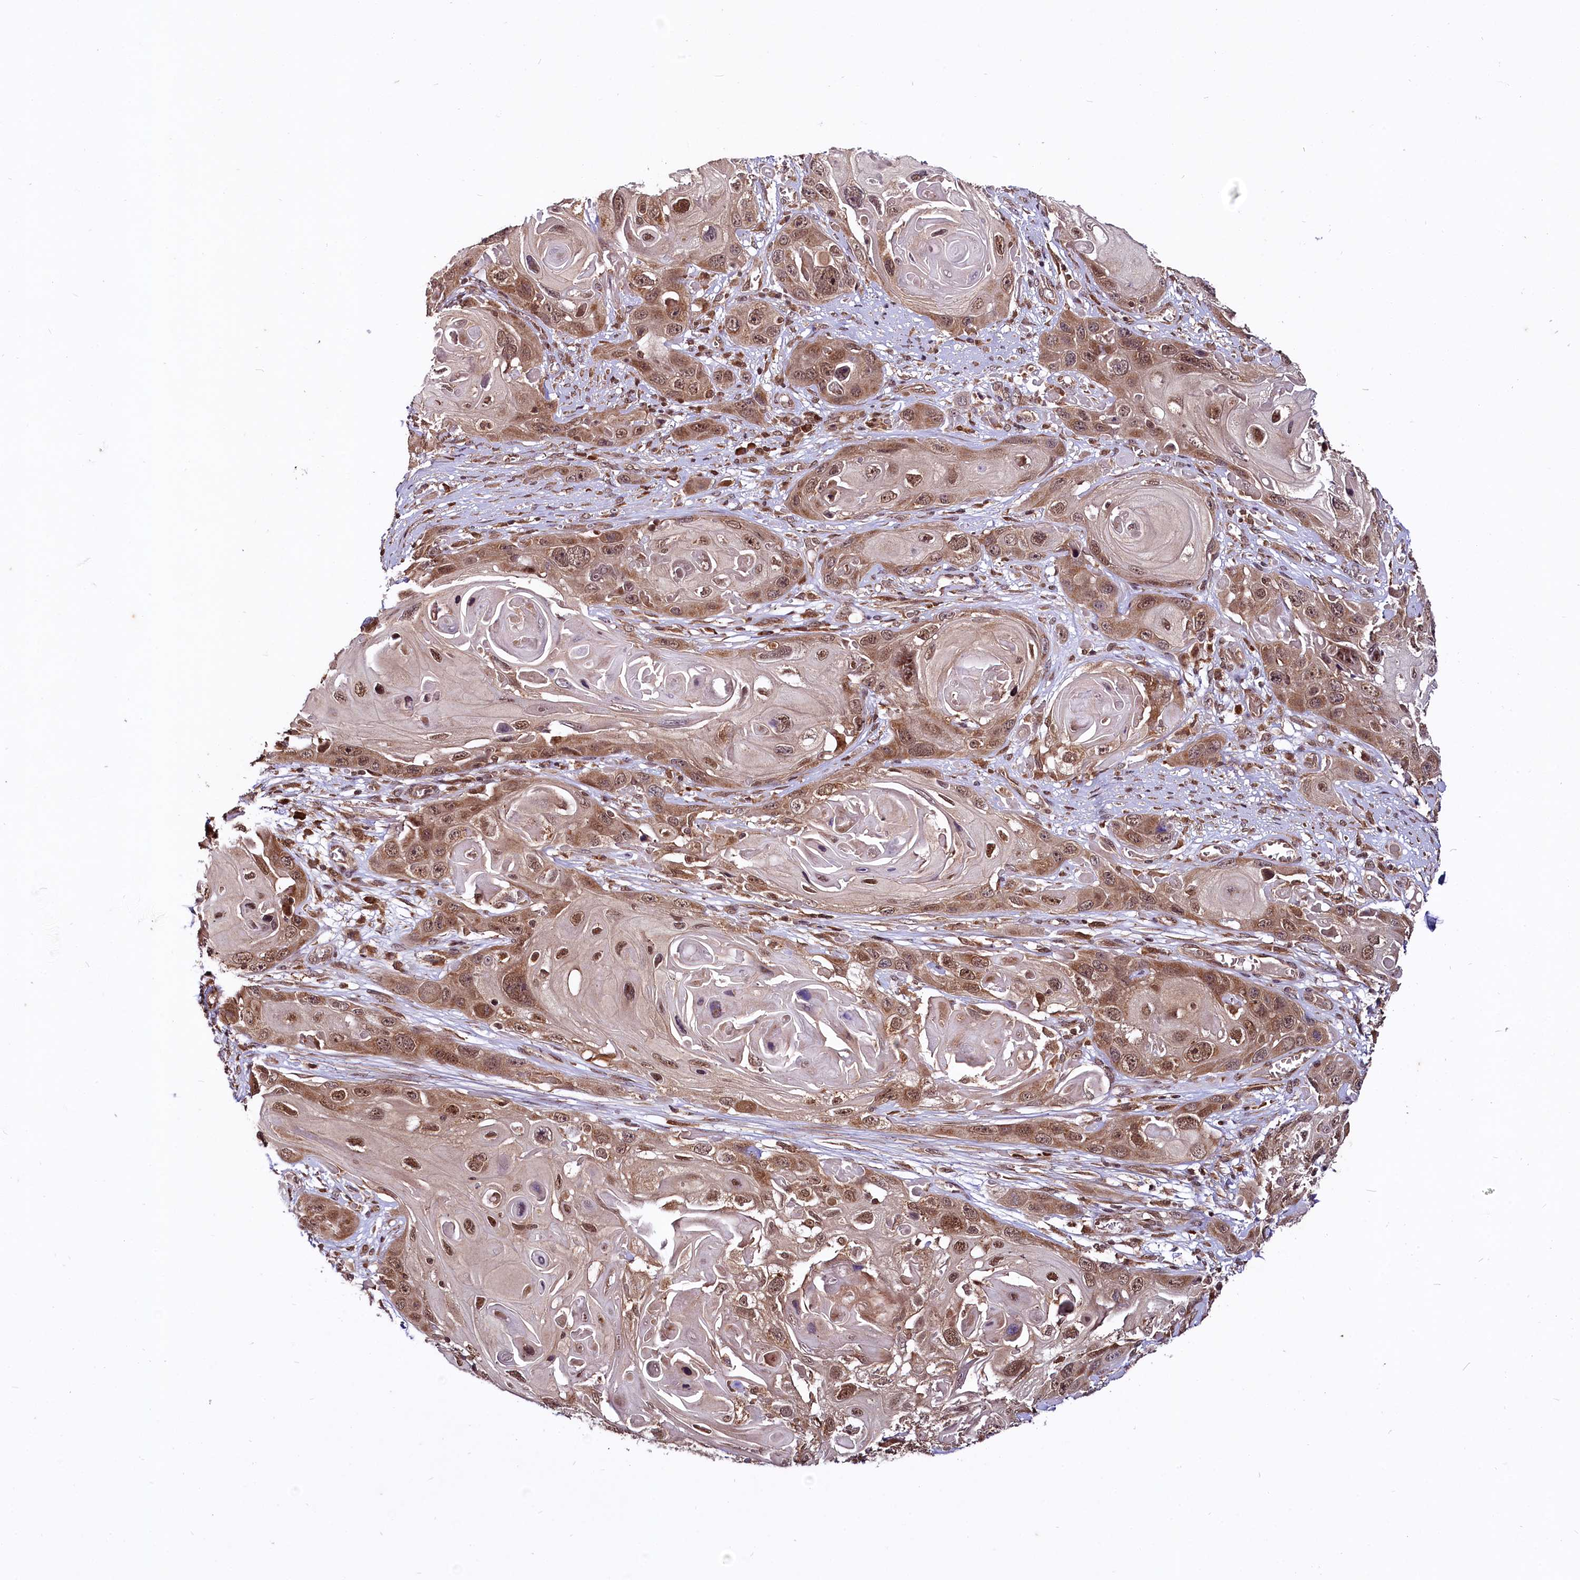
{"staining": {"intensity": "moderate", "quantity": "25%-75%", "location": "cytoplasmic/membranous,nuclear"}, "tissue": "skin cancer", "cell_type": "Tumor cells", "image_type": "cancer", "snomed": [{"axis": "morphology", "description": "Squamous cell carcinoma, NOS"}, {"axis": "topography", "description": "Skin"}], "caption": "IHC (DAB (3,3'-diaminobenzidine)) staining of human skin cancer displays moderate cytoplasmic/membranous and nuclear protein positivity in about 25%-75% of tumor cells.", "gene": "UBE3A", "patient": {"sex": "male", "age": 55}}